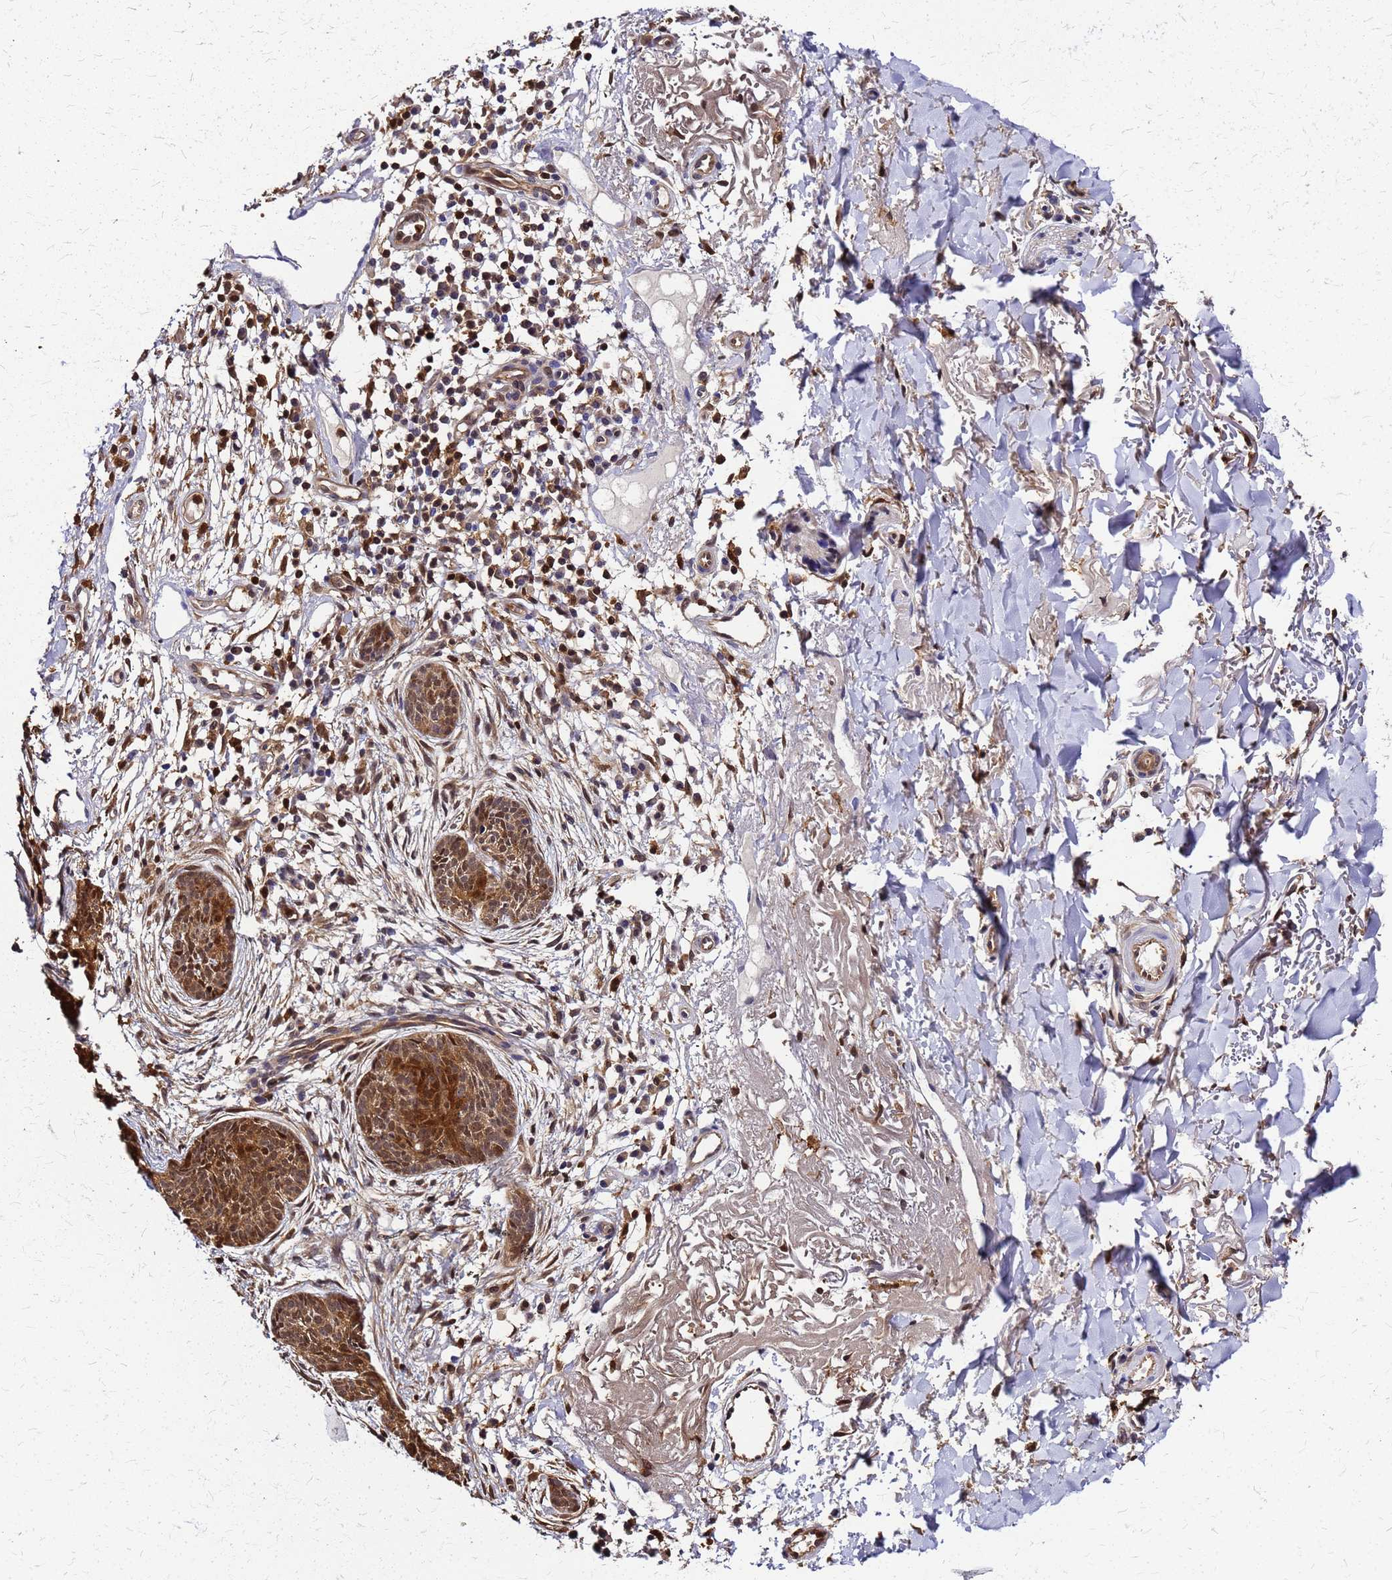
{"staining": {"intensity": "strong", "quantity": "25%-75%", "location": "cytoplasmic/membranous,nuclear"}, "tissue": "skin cancer", "cell_type": "Tumor cells", "image_type": "cancer", "snomed": [{"axis": "morphology", "description": "Basal cell carcinoma"}, {"axis": "topography", "description": "Skin"}], "caption": "This image shows immunohistochemistry staining of human skin cancer, with high strong cytoplasmic/membranous and nuclear positivity in about 25%-75% of tumor cells.", "gene": "S100A11", "patient": {"sex": "male", "age": 84}}